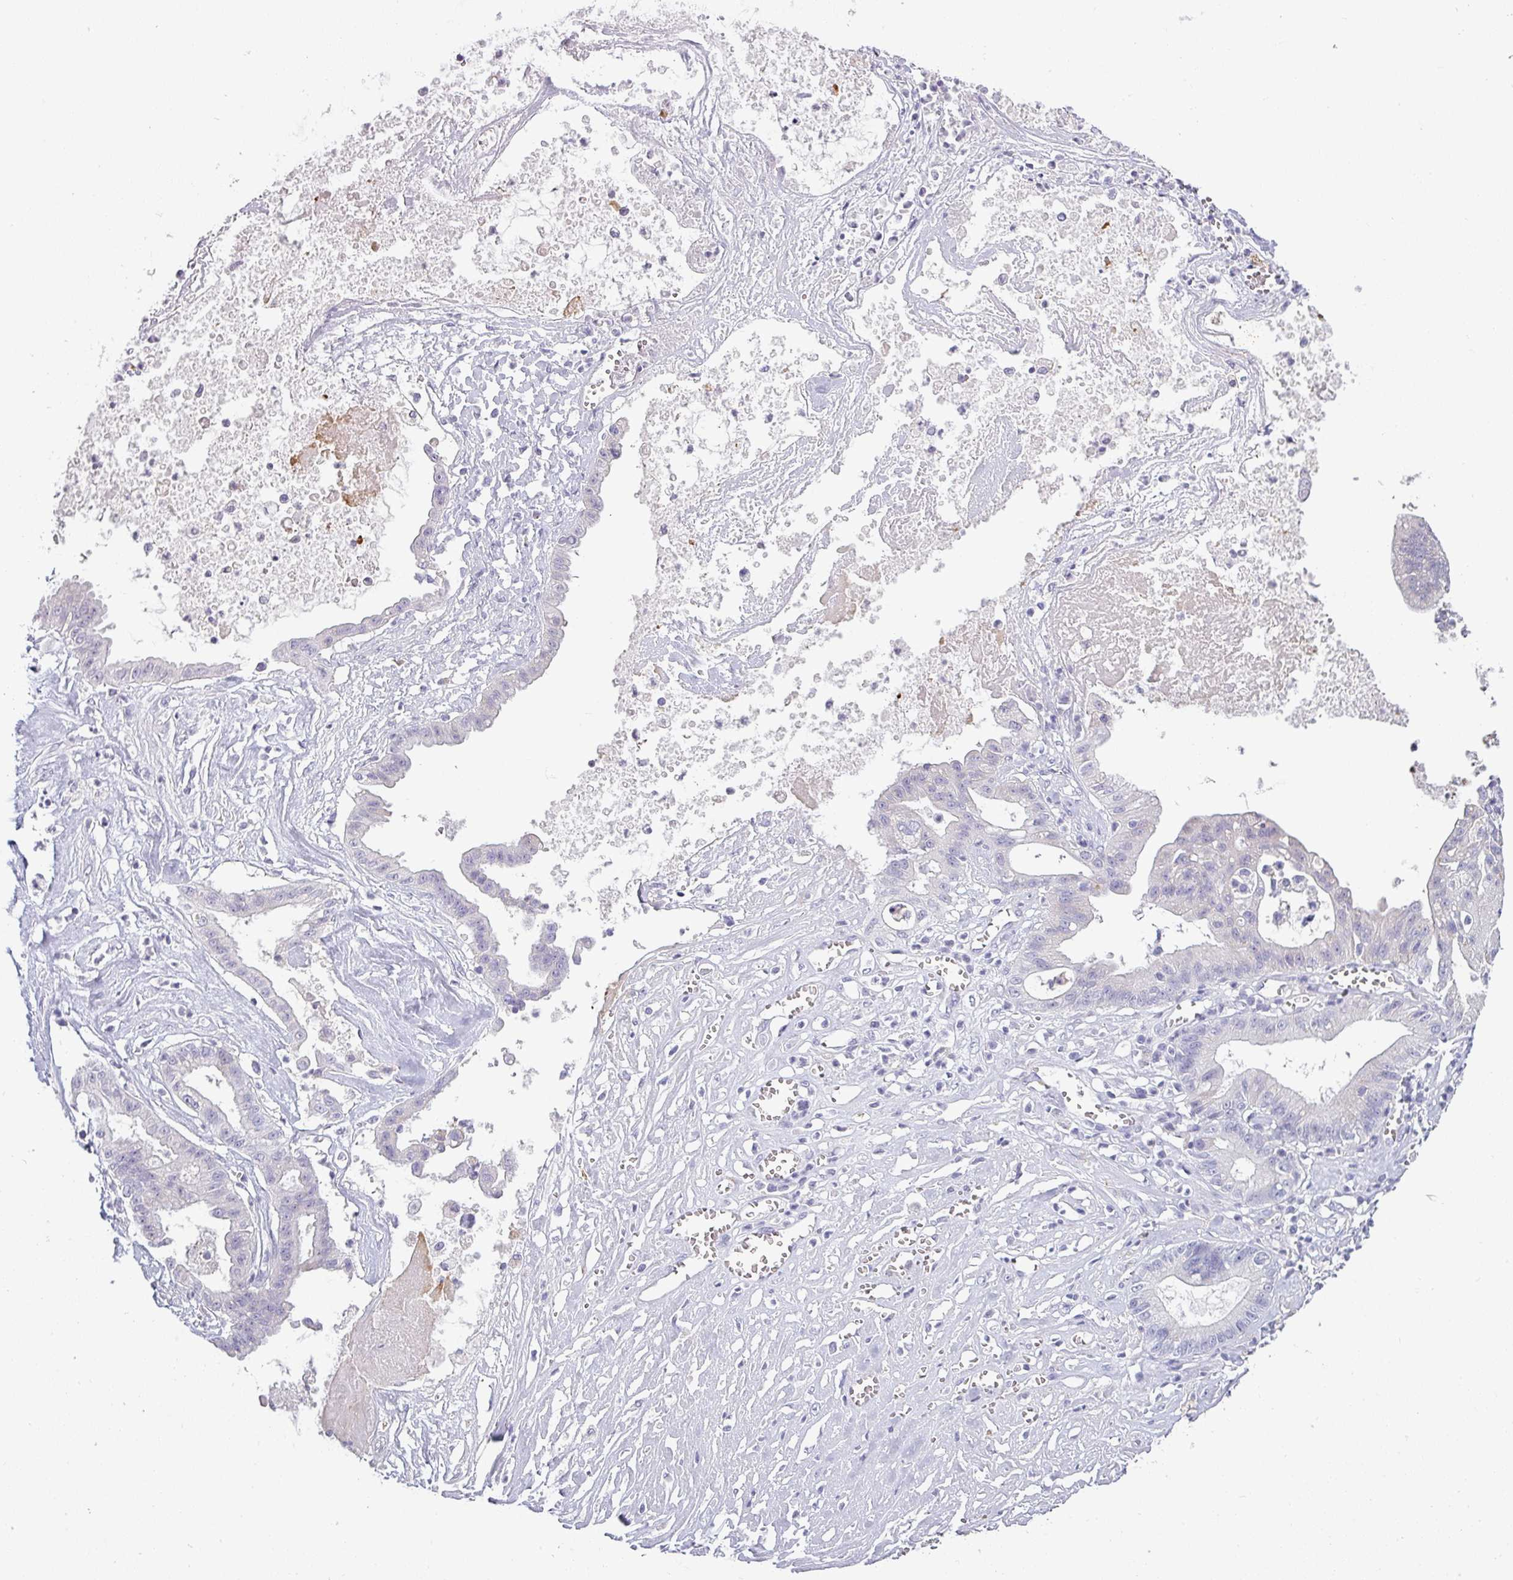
{"staining": {"intensity": "negative", "quantity": "none", "location": "none"}, "tissue": "ovarian cancer", "cell_type": "Tumor cells", "image_type": "cancer", "snomed": [{"axis": "morphology", "description": "Cystadenocarcinoma, mucinous, NOS"}, {"axis": "topography", "description": "Ovary"}], "caption": "Ovarian cancer stained for a protein using immunohistochemistry shows no positivity tumor cells.", "gene": "SLC26A9", "patient": {"sex": "female", "age": 70}}